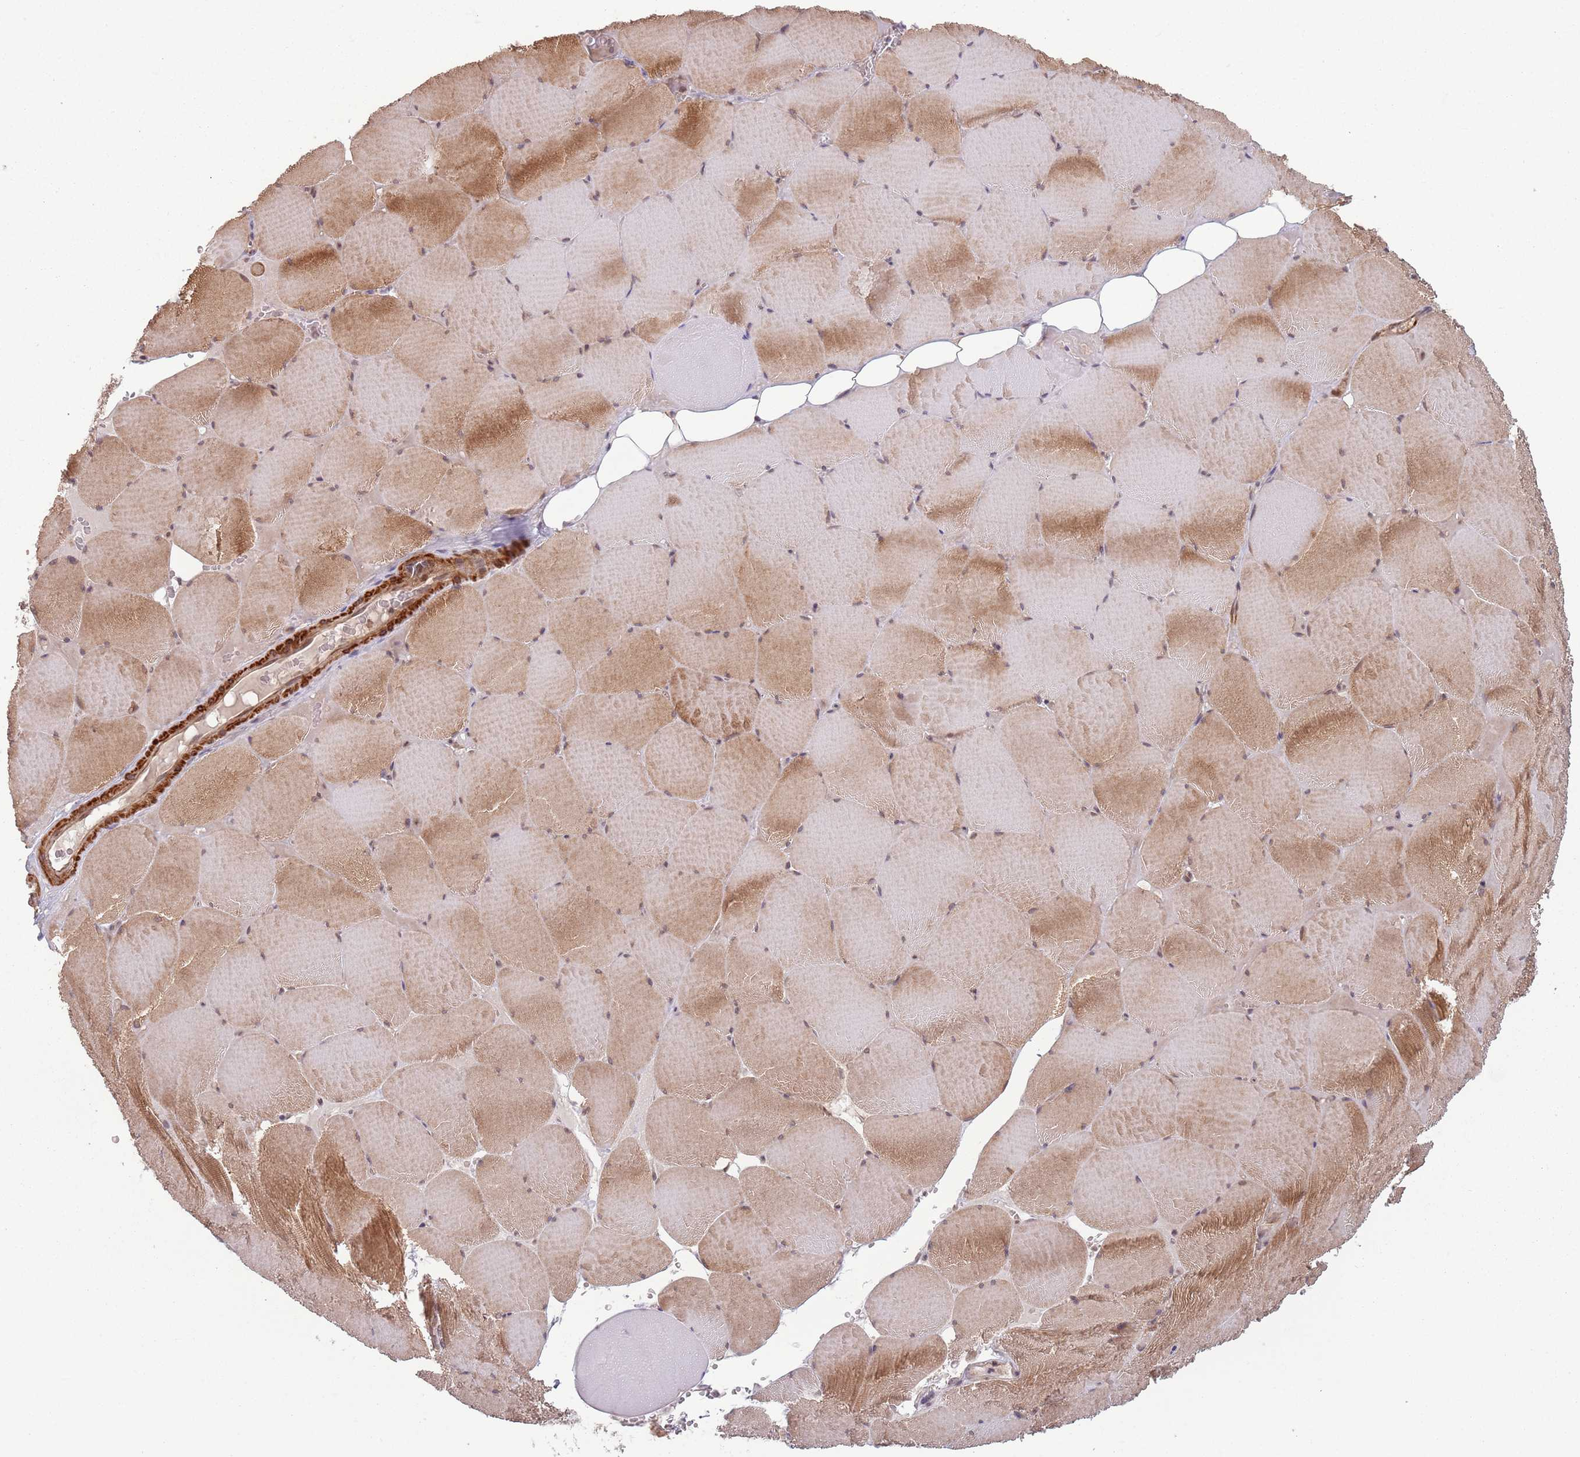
{"staining": {"intensity": "strong", "quantity": "25%-75%", "location": "cytoplasmic/membranous,nuclear"}, "tissue": "skeletal muscle", "cell_type": "Myocytes", "image_type": "normal", "snomed": [{"axis": "morphology", "description": "Normal tissue, NOS"}, {"axis": "topography", "description": "Skeletal muscle"}, {"axis": "topography", "description": "Head-Neck"}], "caption": "Protein analysis of unremarkable skeletal muscle displays strong cytoplasmic/membranous,nuclear staining in about 25%-75% of myocytes.", "gene": "CCDC154", "patient": {"sex": "male", "age": 66}}